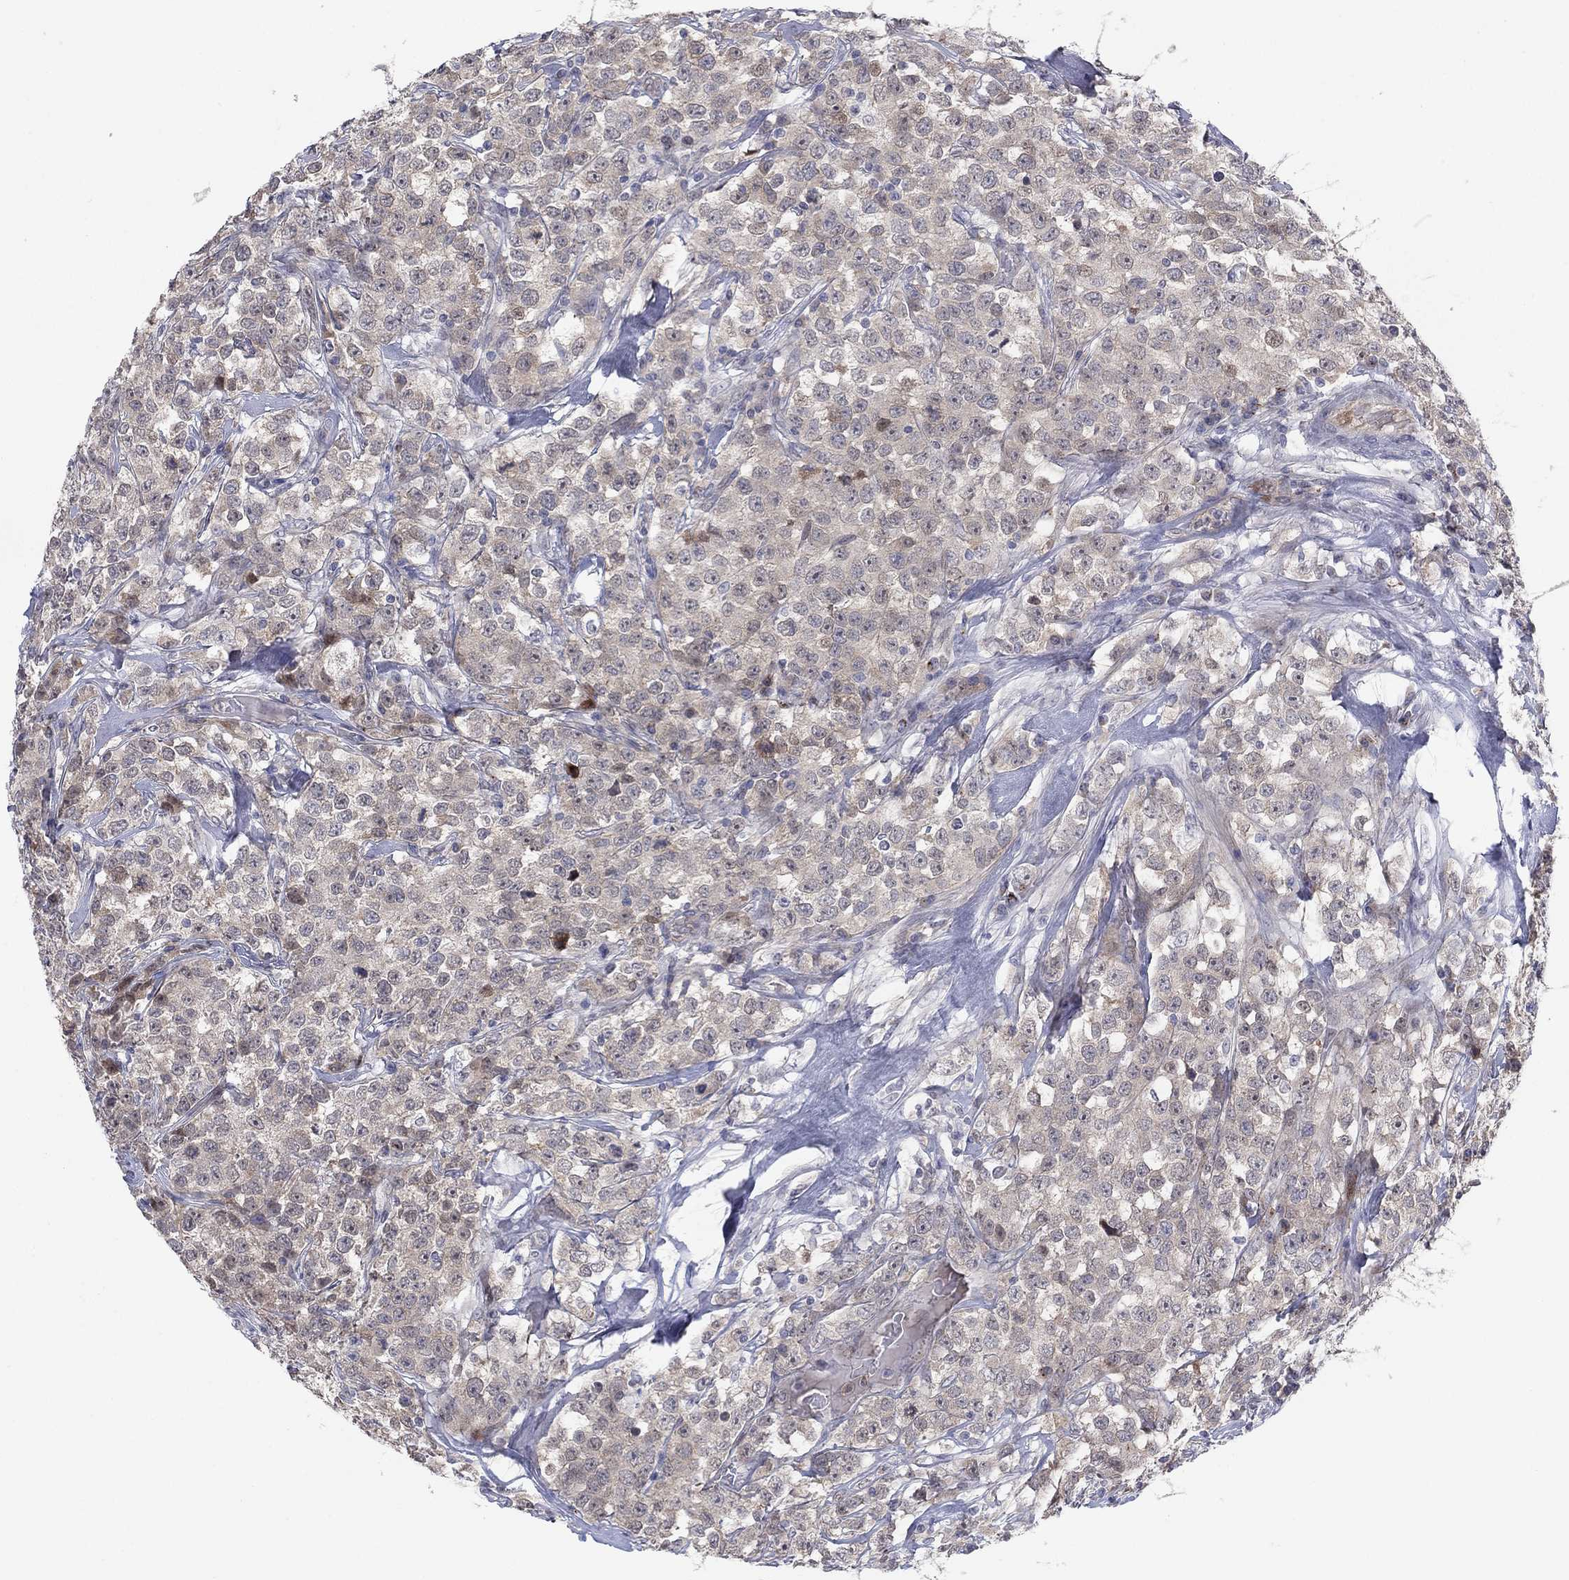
{"staining": {"intensity": "negative", "quantity": "none", "location": "none"}, "tissue": "testis cancer", "cell_type": "Tumor cells", "image_type": "cancer", "snomed": [{"axis": "morphology", "description": "Seminoma, NOS"}, {"axis": "topography", "description": "Testis"}], "caption": "Protein analysis of testis seminoma displays no significant staining in tumor cells.", "gene": "AMN1", "patient": {"sex": "male", "age": 59}}